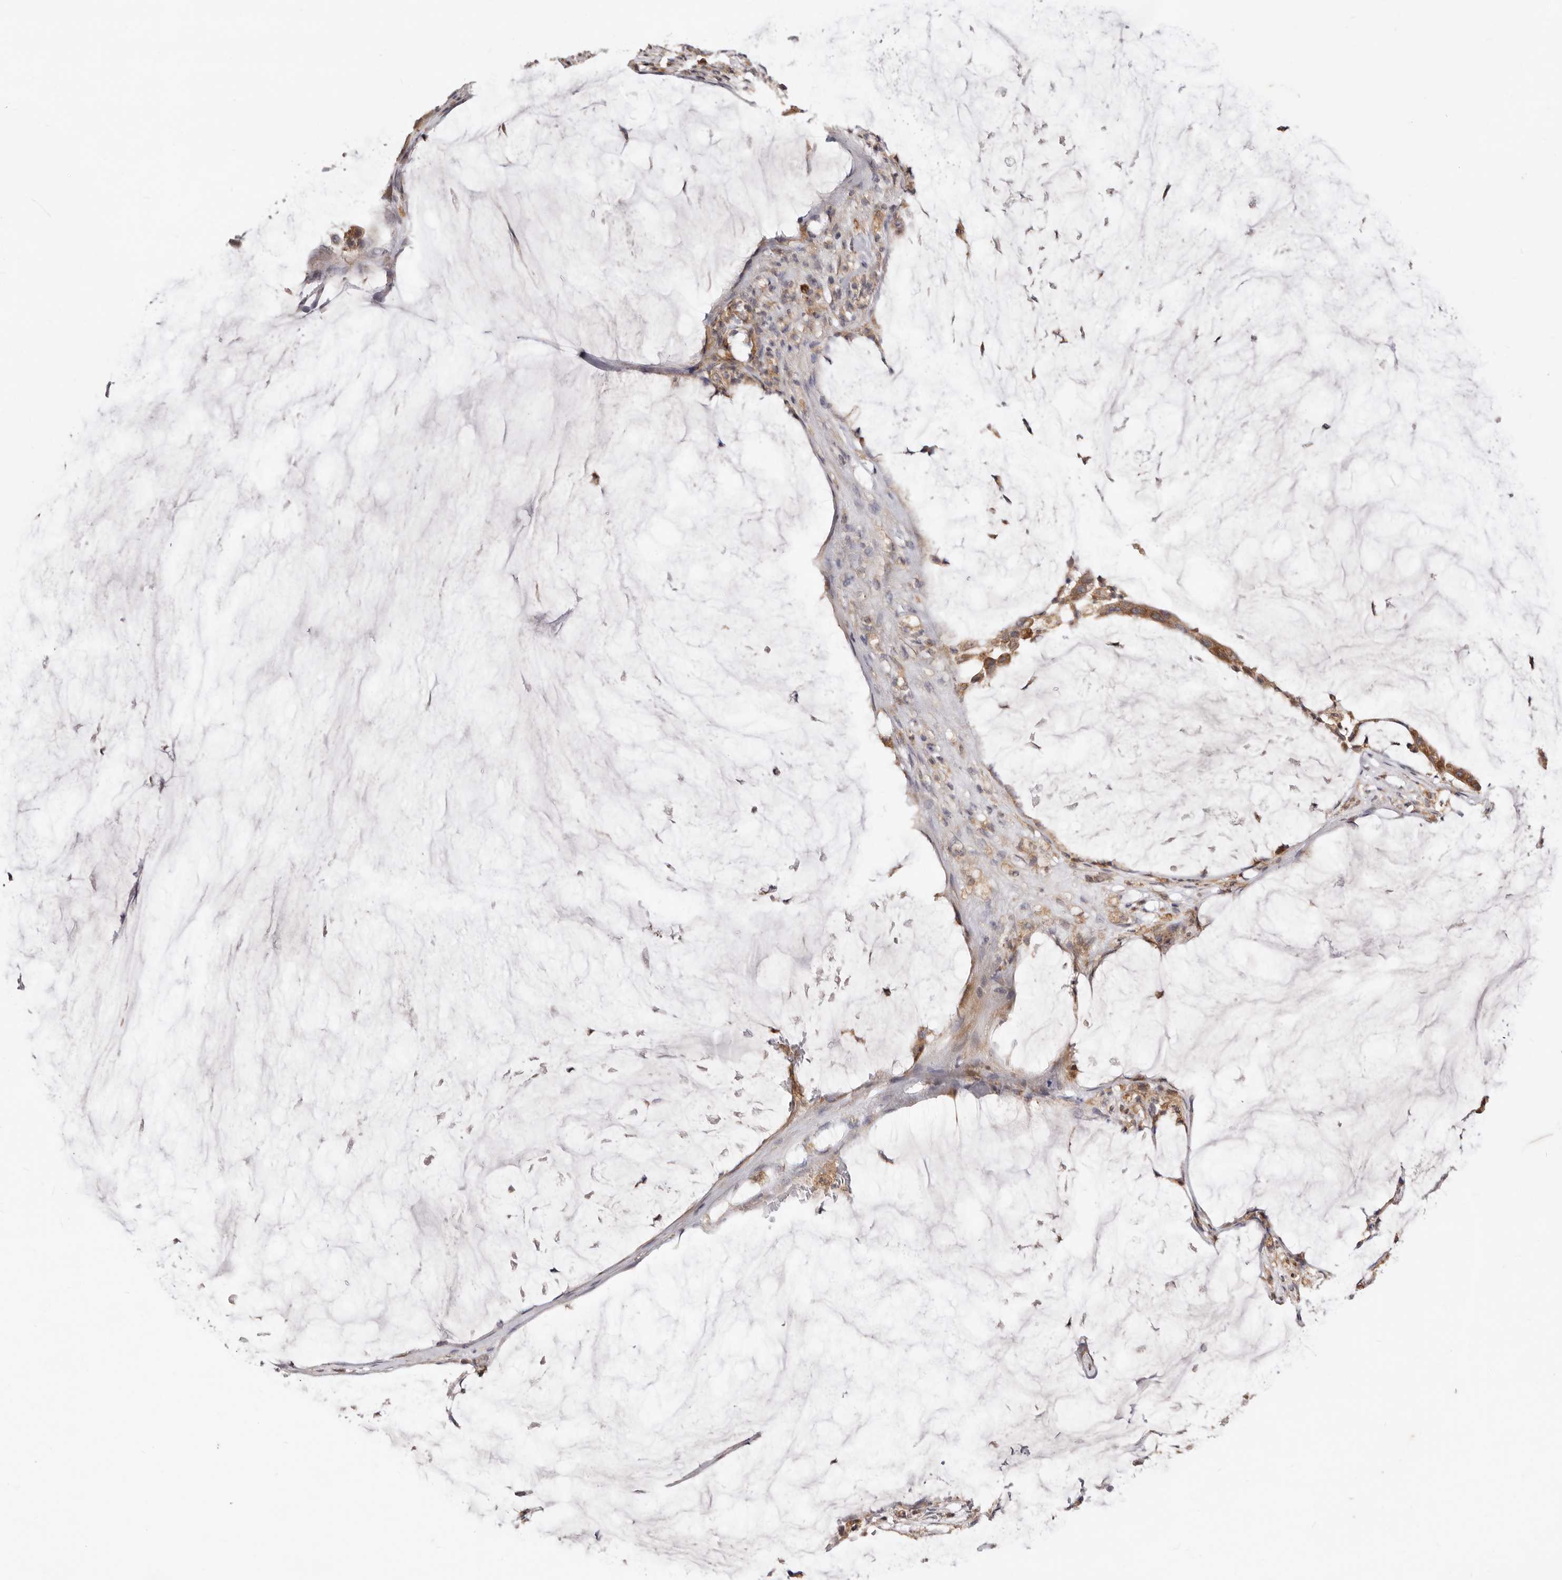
{"staining": {"intensity": "moderate", "quantity": ">75%", "location": "cytoplasmic/membranous"}, "tissue": "pancreatic cancer", "cell_type": "Tumor cells", "image_type": "cancer", "snomed": [{"axis": "morphology", "description": "Adenocarcinoma, NOS"}, {"axis": "topography", "description": "Pancreas"}], "caption": "The photomicrograph displays staining of adenocarcinoma (pancreatic), revealing moderate cytoplasmic/membranous protein expression (brown color) within tumor cells.", "gene": "LRRC25", "patient": {"sex": "male", "age": 41}}